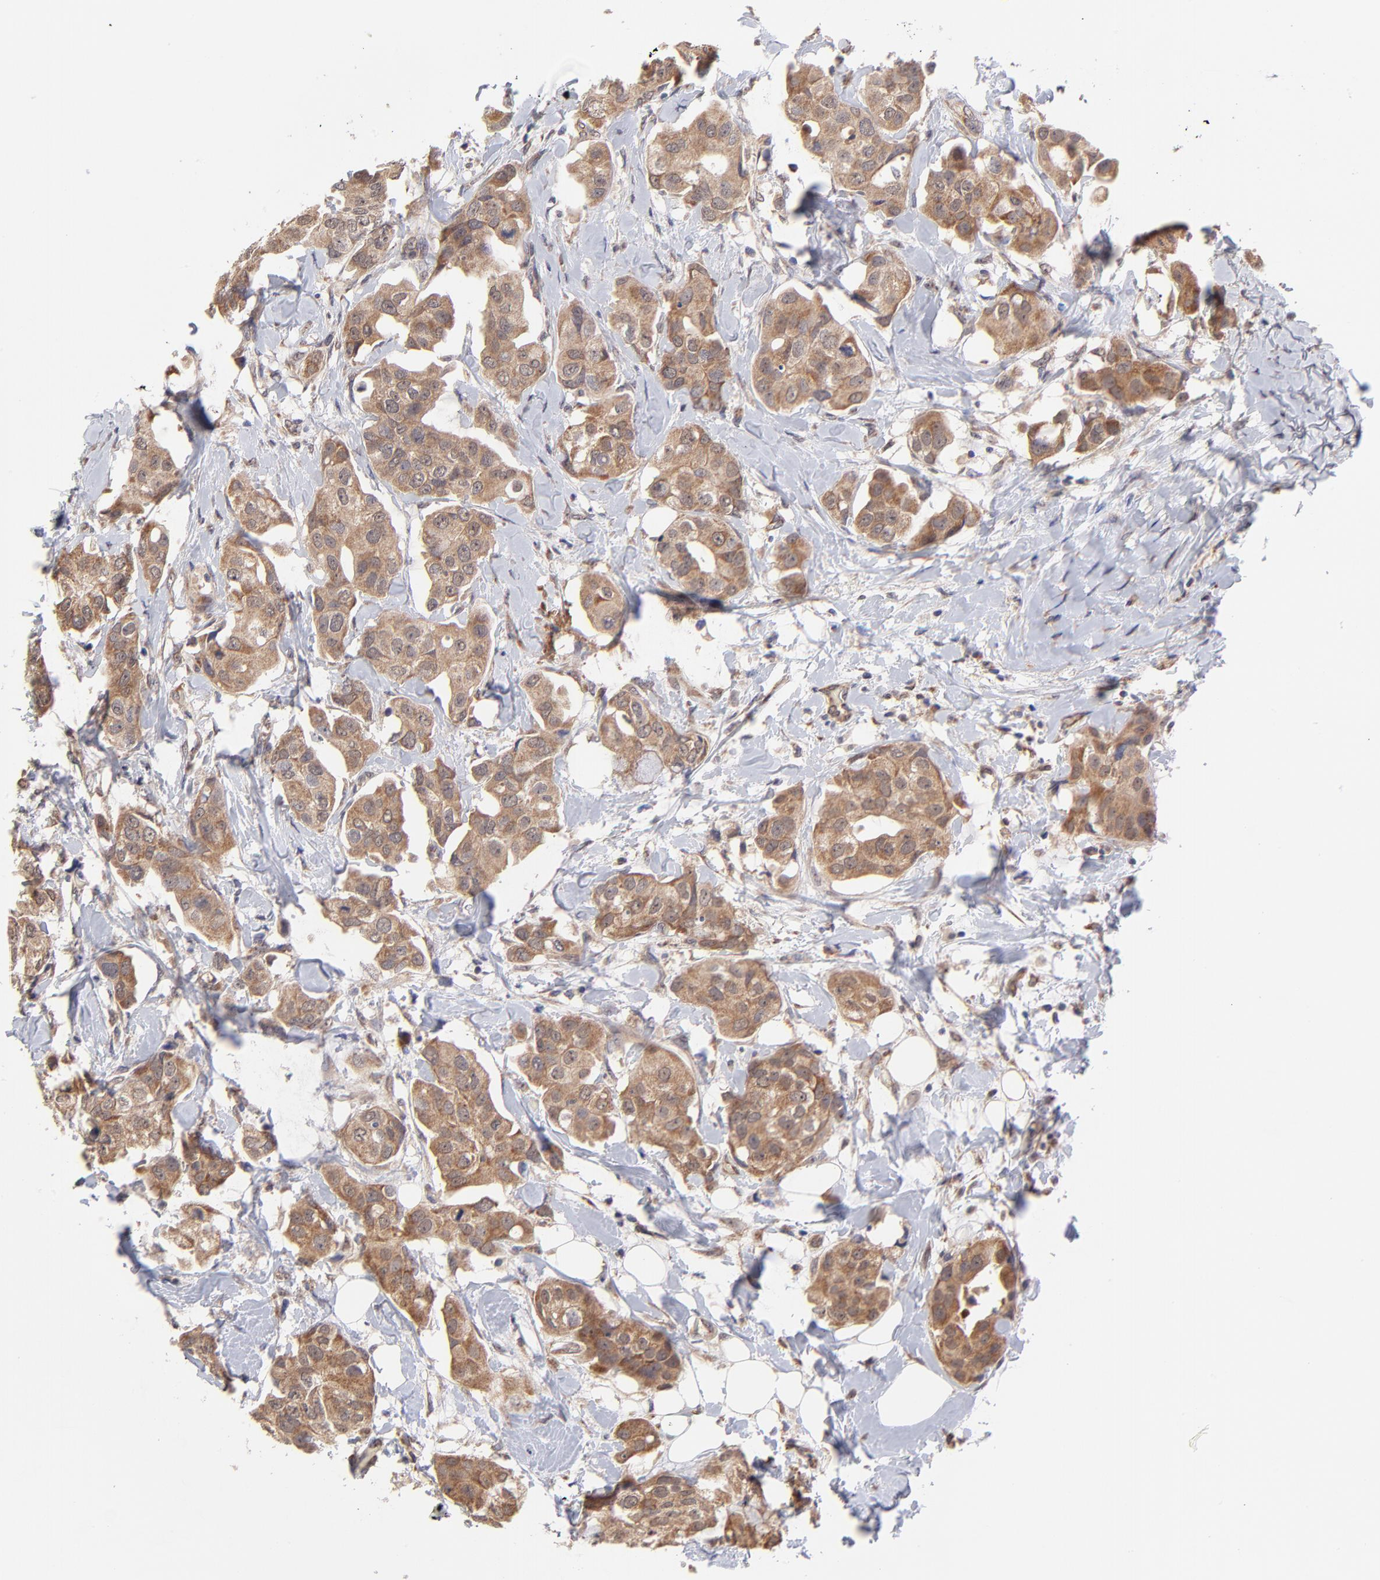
{"staining": {"intensity": "strong", "quantity": ">75%", "location": "cytoplasmic/membranous"}, "tissue": "breast cancer", "cell_type": "Tumor cells", "image_type": "cancer", "snomed": [{"axis": "morphology", "description": "Duct carcinoma"}, {"axis": "topography", "description": "Breast"}], "caption": "Protein staining of breast cancer (intraductal carcinoma) tissue displays strong cytoplasmic/membranous staining in about >75% of tumor cells.", "gene": "UBE2H", "patient": {"sex": "female", "age": 40}}